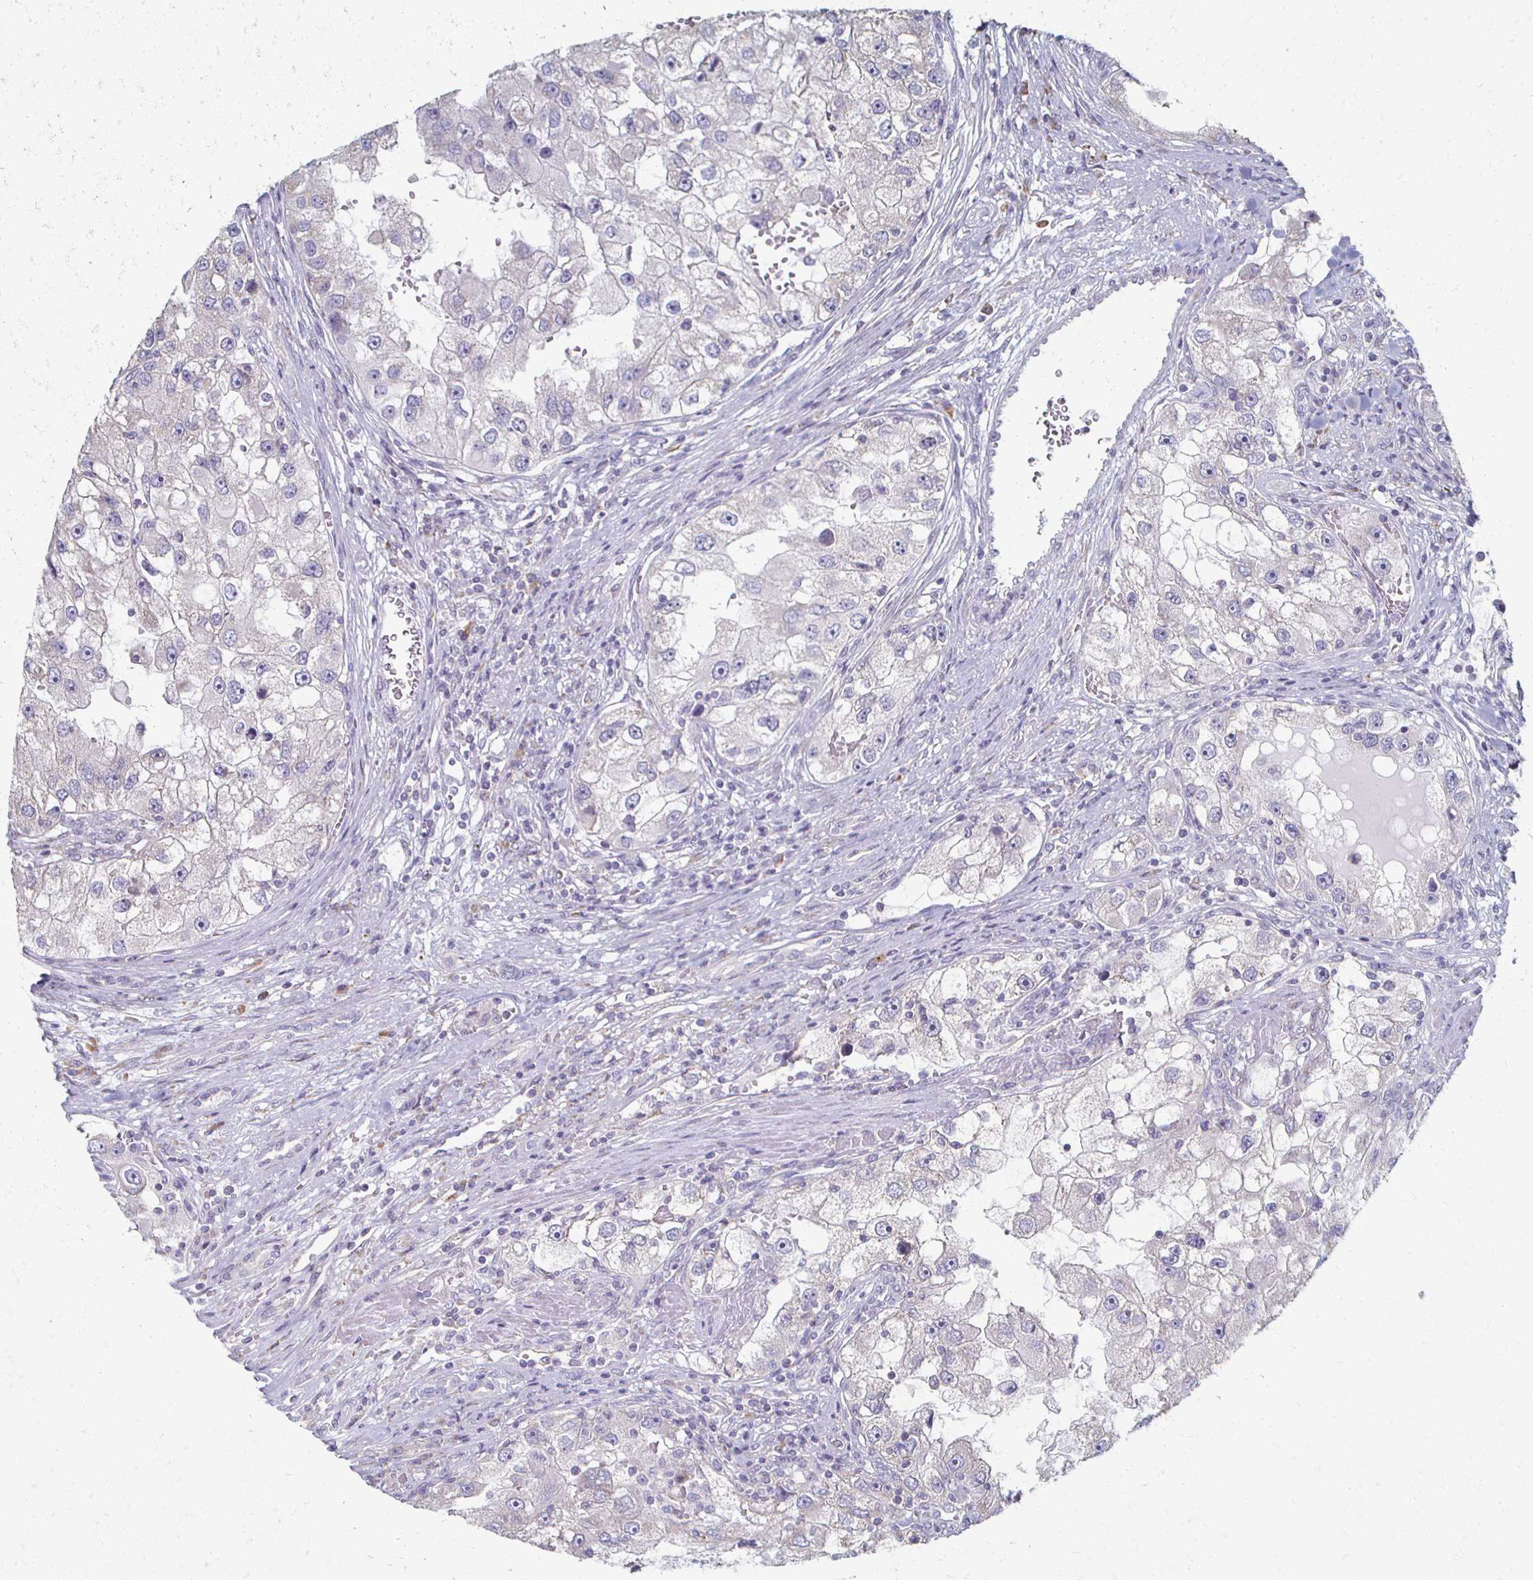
{"staining": {"intensity": "negative", "quantity": "none", "location": "none"}, "tissue": "renal cancer", "cell_type": "Tumor cells", "image_type": "cancer", "snomed": [{"axis": "morphology", "description": "Adenocarcinoma, NOS"}, {"axis": "topography", "description": "Kidney"}], "caption": "This is an immunohistochemistry image of human renal cancer. There is no expression in tumor cells.", "gene": "ATP1A3", "patient": {"sex": "male", "age": 63}}